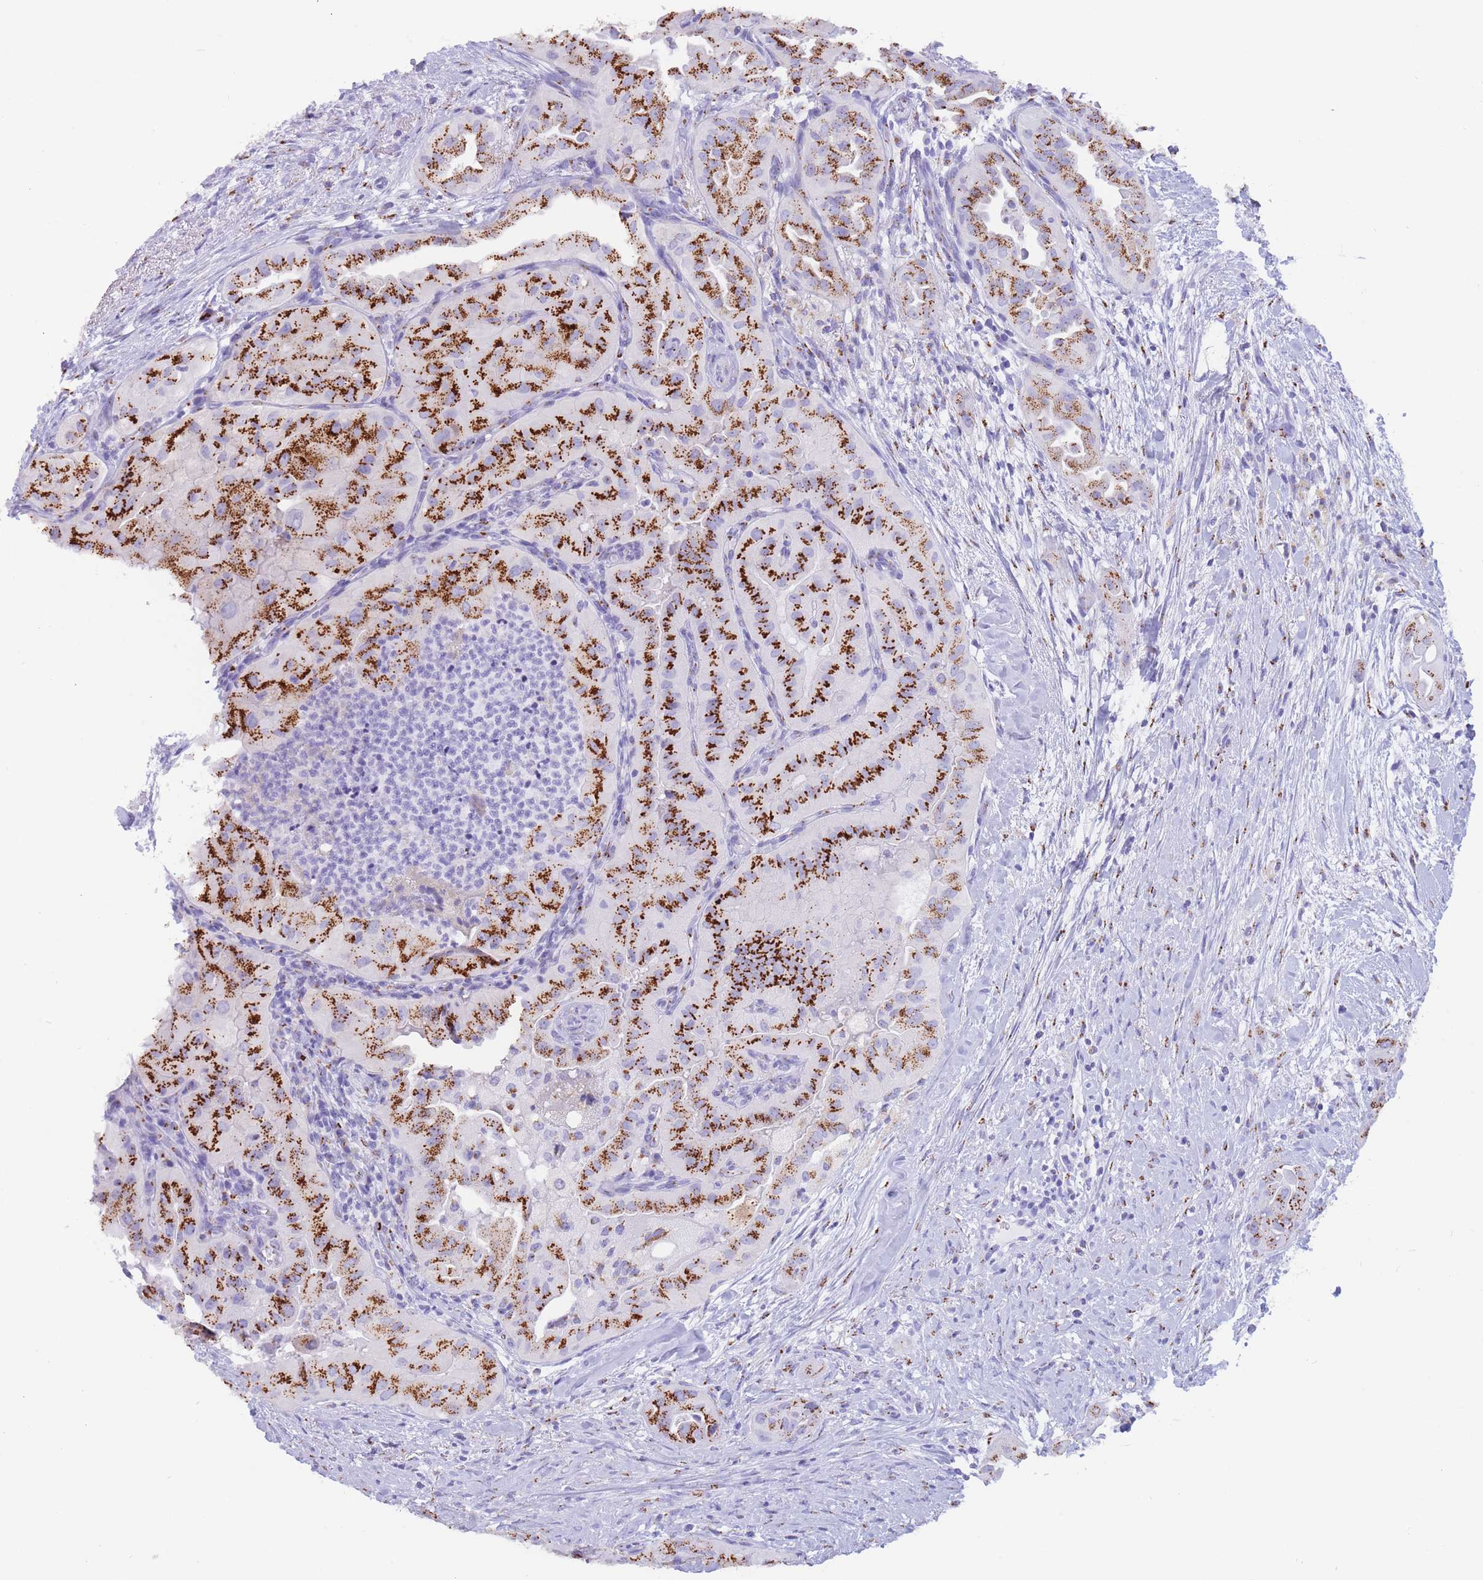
{"staining": {"intensity": "strong", "quantity": ">75%", "location": "cytoplasmic/membranous"}, "tissue": "thyroid cancer", "cell_type": "Tumor cells", "image_type": "cancer", "snomed": [{"axis": "morphology", "description": "Normal tissue, NOS"}, {"axis": "morphology", "description": "Papillary adenocarcinoma, NOS"}, {"axis": "topography", "description": "Thyroid gland"}], "caption": "Thyroid cancer stained with DAB (3,3'-diaminobenzidine) immunohistochemistry (IHC) exhibits high levels of strong cytoplasmic/membranous expression in approximately >75% of tumor cells.", "gene": "FAM3C", "patient": {"sex": "female", "age": 59}}